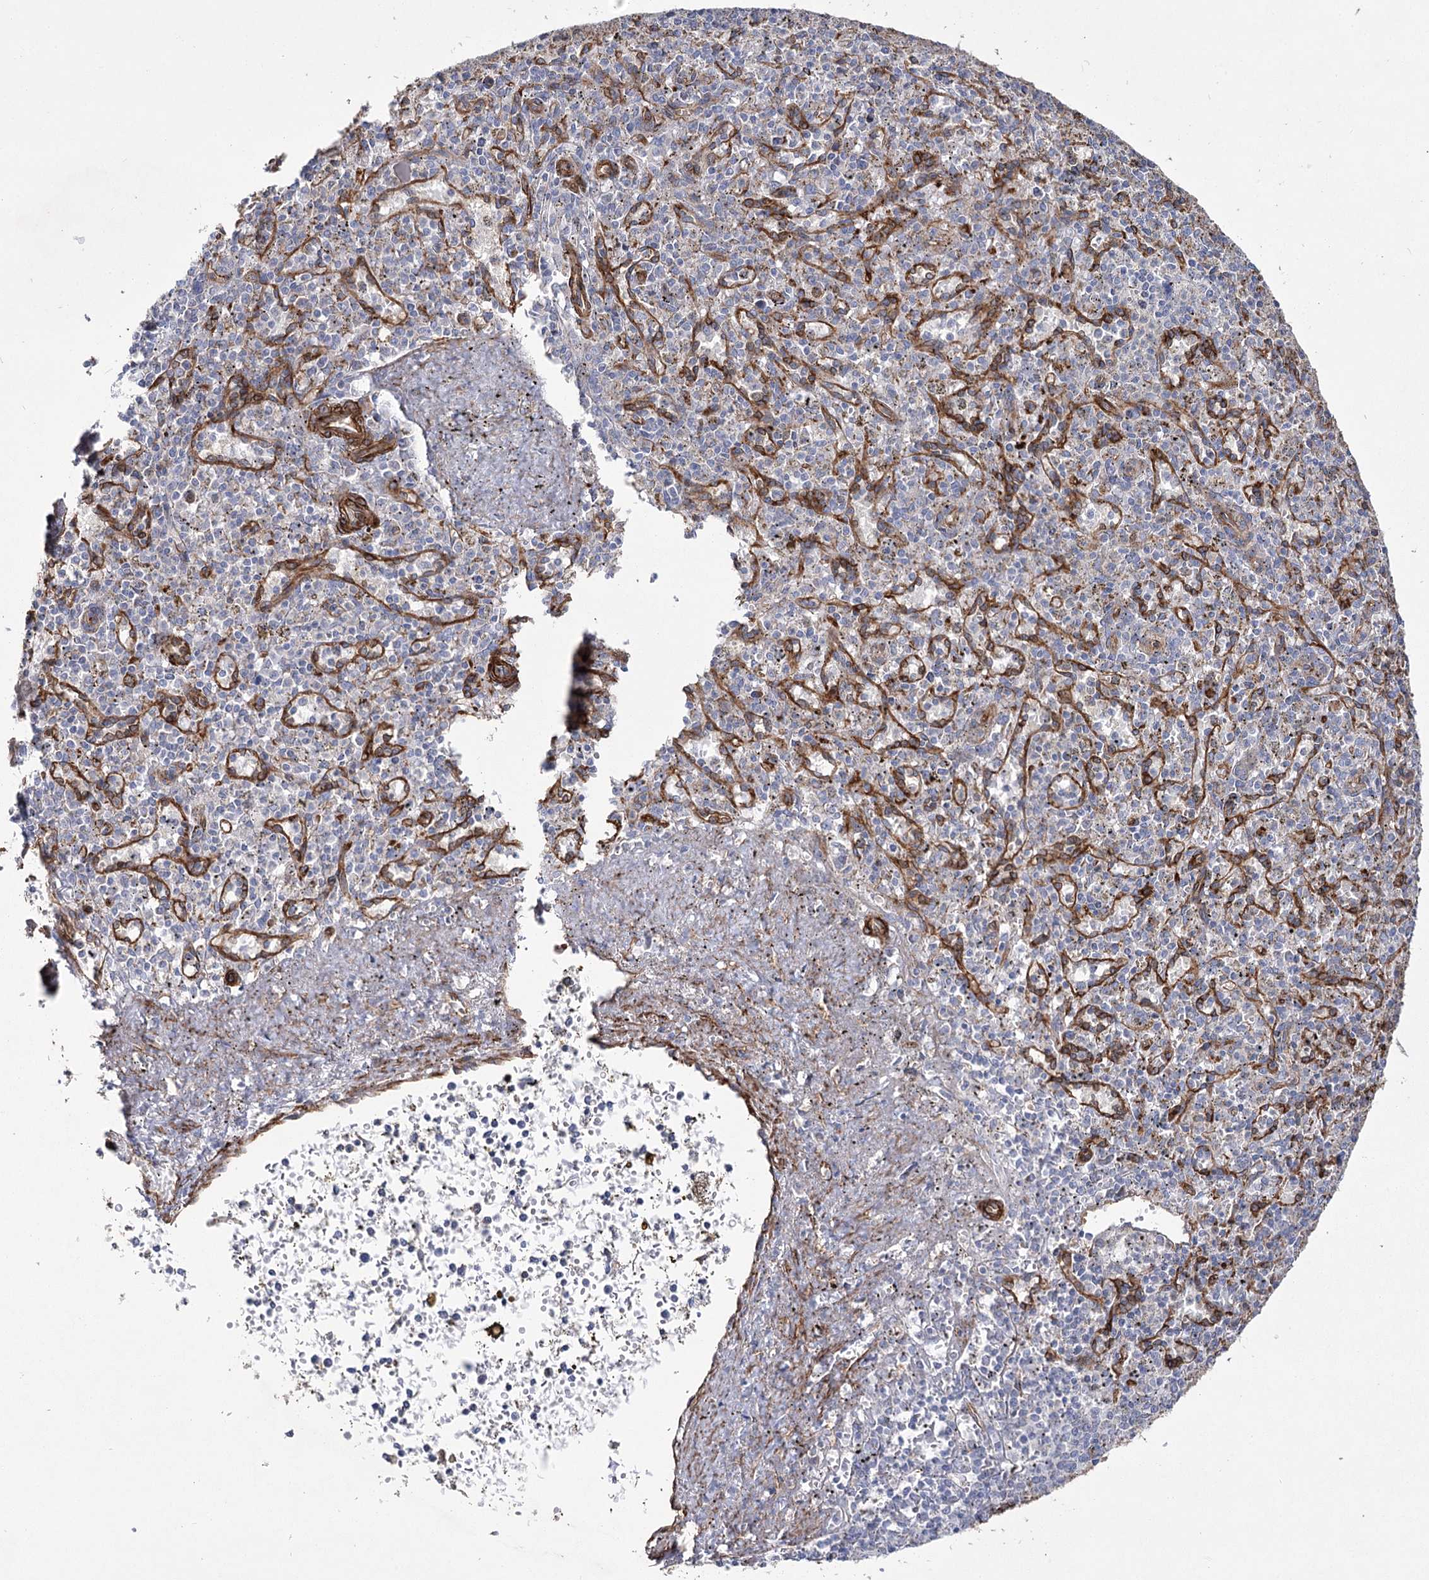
{"staining": {"intensity": "negative", "quantity": "none", "location": "none"}, "tissue": "spleen", "cell_type": "Cells in red pulp", "image_type": "normal", "snomed": [{"axis": "morphology", "description": "Normal tissue, NOS"}, {"axis": "topography", "description": "Spleen"}], "caption": "Histopathology image shows no significant protein positivity in cells in red pulp of benign spleen. The staining was performed using DAB (3,3'-diaminobenzidine) to visualize the protein expression in brown, while the nuclei were stained in blue with hematoxylin (Magnification: 20x).", "gene": "TMEM164", "patient": {"sex": "male", "age": 72}}